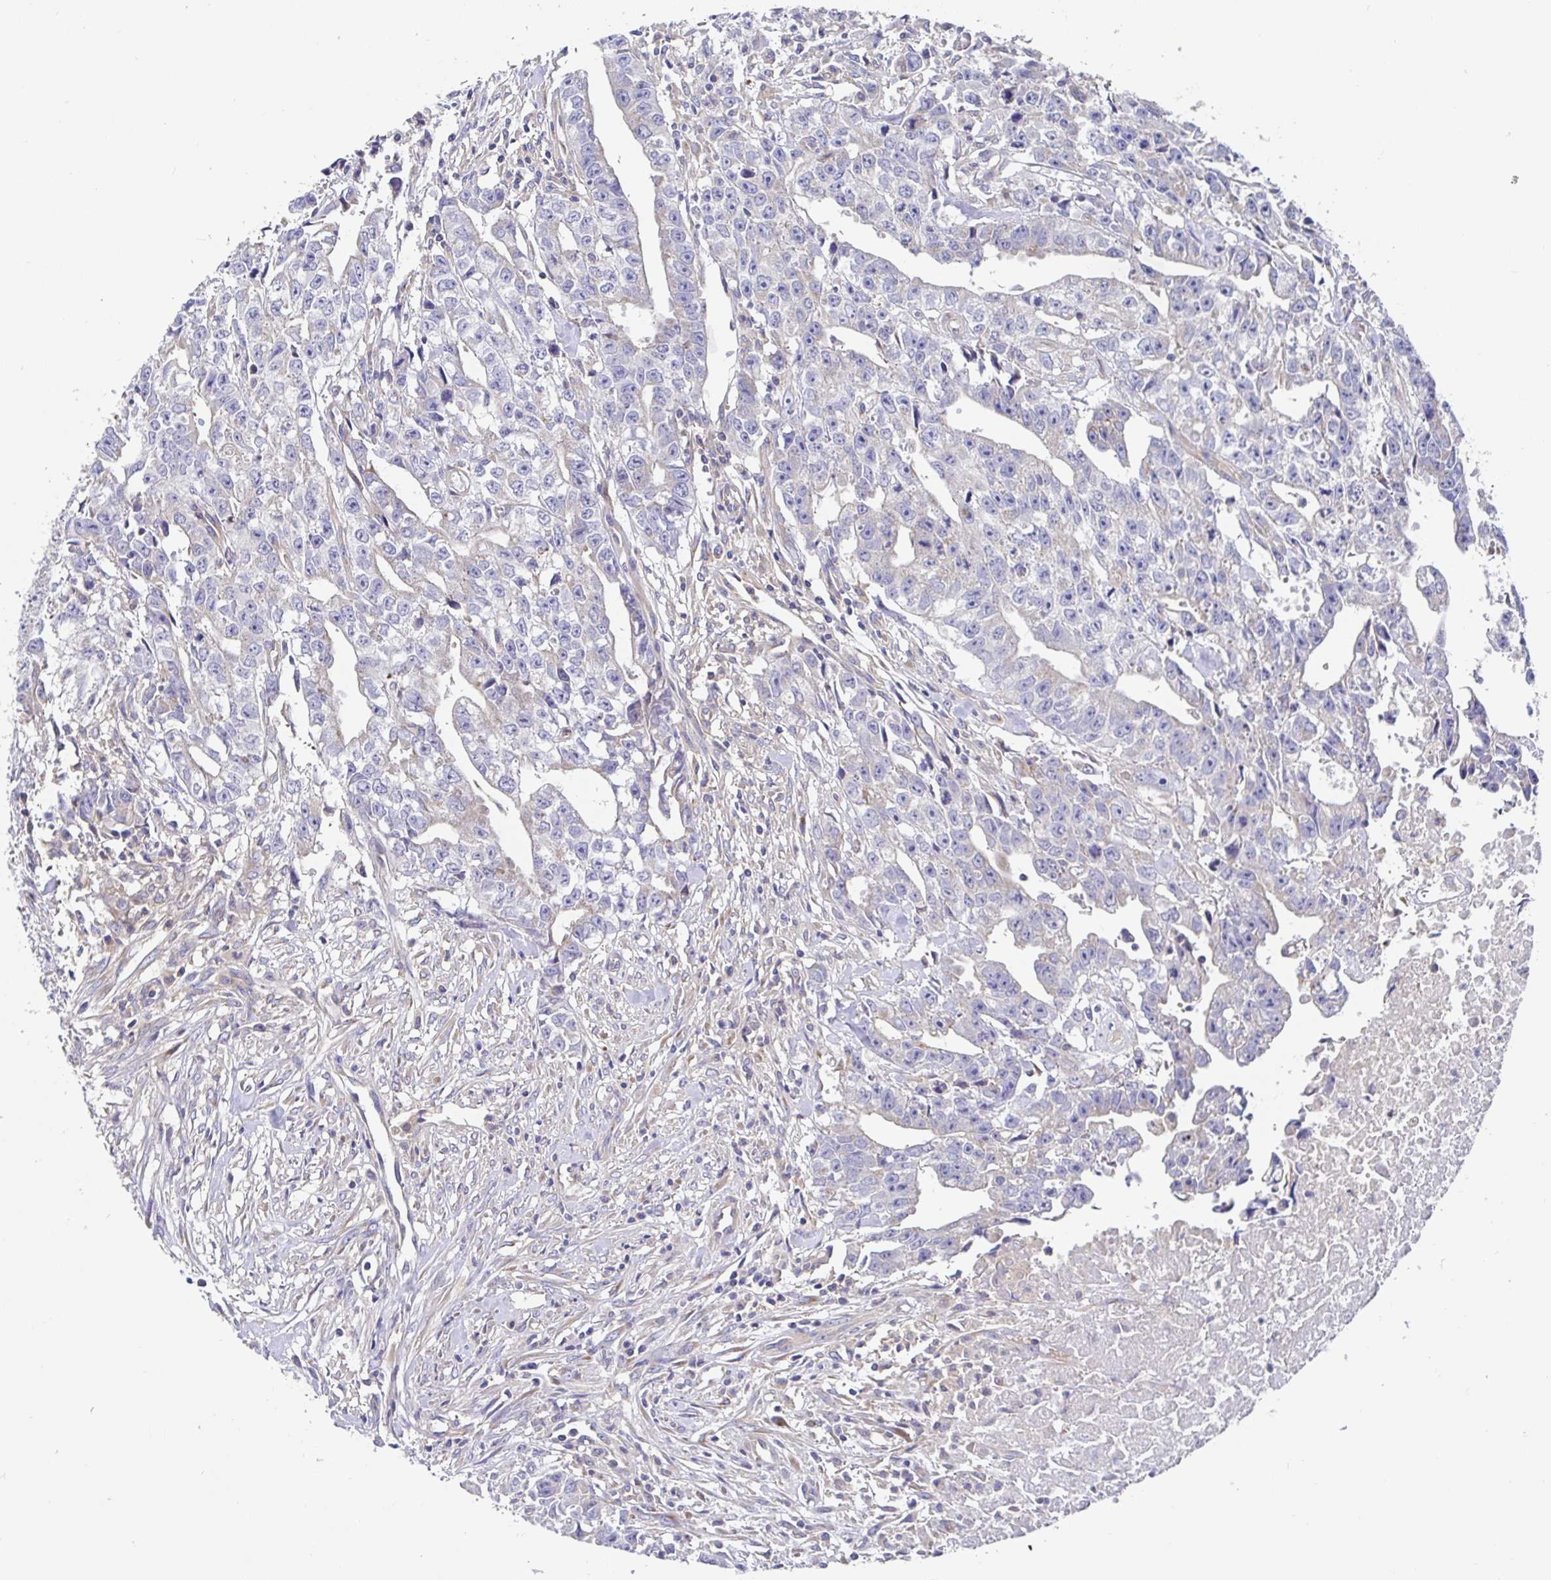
{"staining": {"intensity": "negative", "quantity": "none", "location": "none"}, "tissue": "testis cancer", "cell_type": "Tumor cells", "image_type": "cancer", "snomed": [{"axis": "morphology", "description": "Carcinoma, Embryonal, NOS"}, {"axis": "morphology", "description": "Teratoma, malignant, NOS"}, {"axis": "topography", "description": "Testis"}], "caption": "Photomicrograph shows no protein positivity in tumor cells of testis cancer (malignant teratoma) tissue.", "gene": "GOLGA1", "patient": {"sex": "male", "age": 24}}